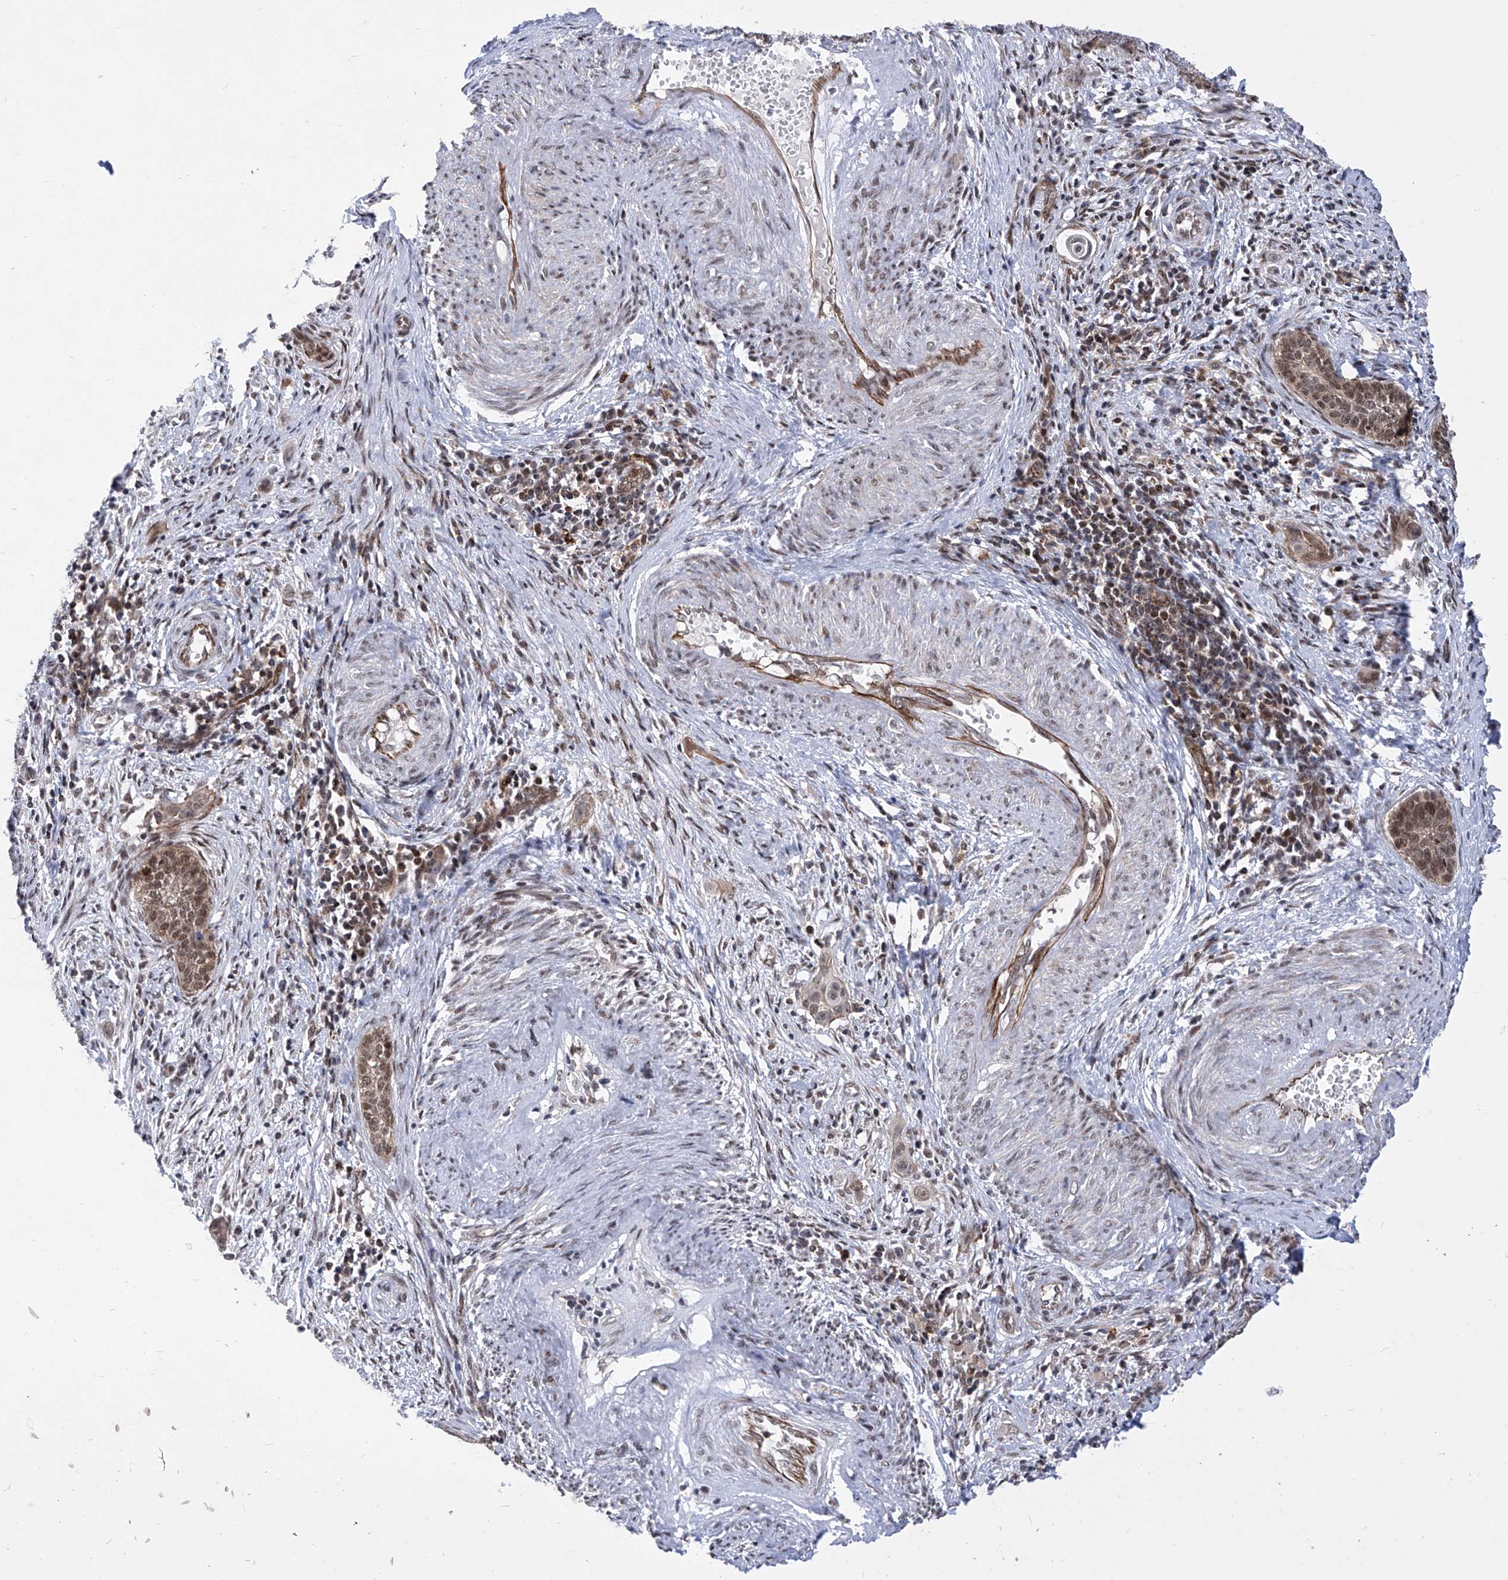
{"staining": {"intensity": "moderate", "quantity": ">75%", "location": "cytoplasmic/membranous,nuclear"}, "tissue": "cervical cancer", "cell_type": "Tumor cells", "image_type": "cancer", "snomed": [{"axis": "morphology", "description": "Squamous cell carcinoma, NOS"}, {"axis": "topography", "description": "Cervix"}], "caption": "Human squamous cell carcinoma (cervical) stained with a brown dye exhibits moderate cytoplasmic/membranous and nuclear positive positivity in about >75% of tumor cells.", "gene": "CEP290", "patient": {"sex": "female", "age": 33}}